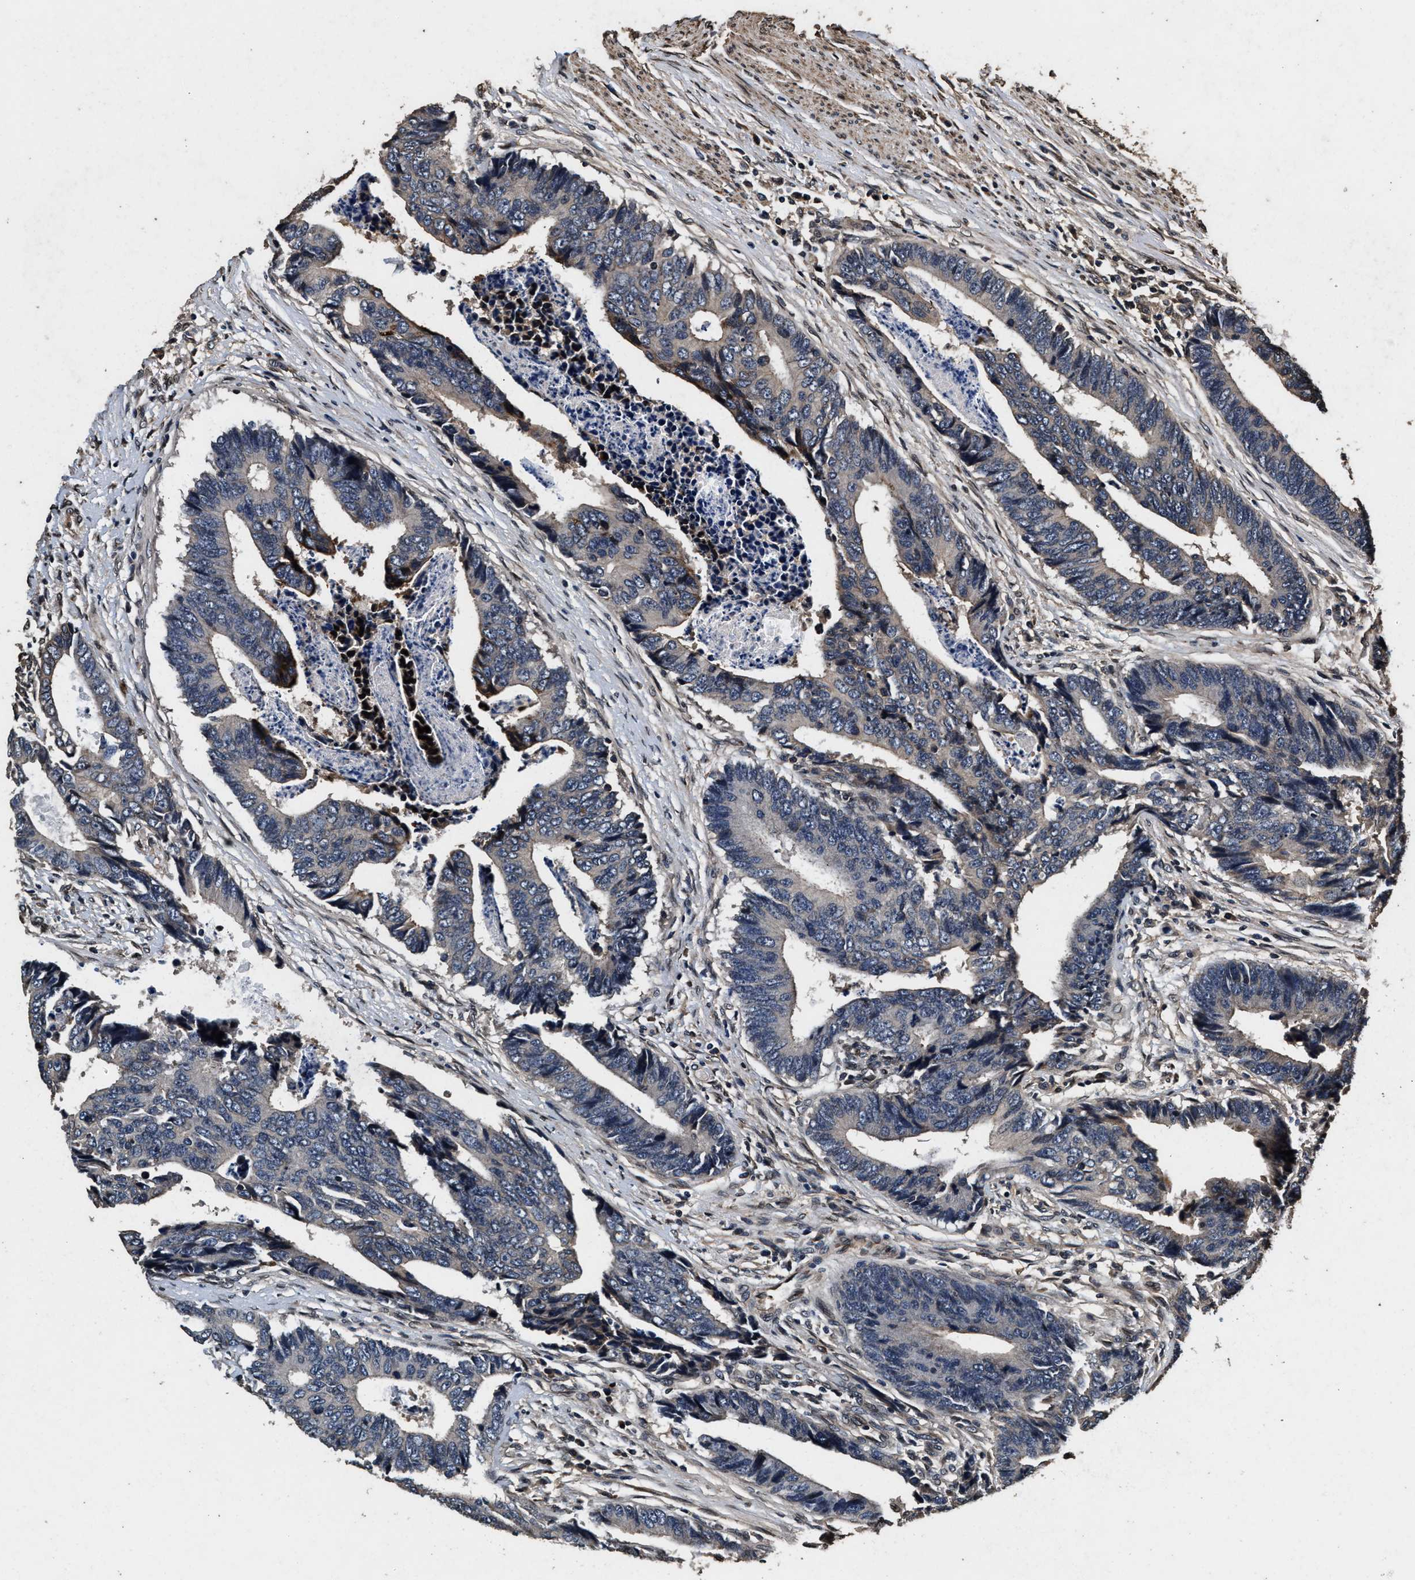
{"staining": {"intensity": "negative", "quantity": "none", "location": "none"}, "tissue": "colorectal cancer", "cell_type": "Tumor cells", "image_type": "cancer", "snomed": [{"axis": "morphology", "description": "Adenocarcinoma, NOS"}, {"axis": "topography", "description": "Rectum"}], "caption": "An immunohistochemistry (IHC) image of adenocarcinoma (colorectal) is shown. There is no staining in tumor cells of adenocarcinoma (colorectal).", "gene": "ACCS", "patient": {"sex": "male", "age": 84}}